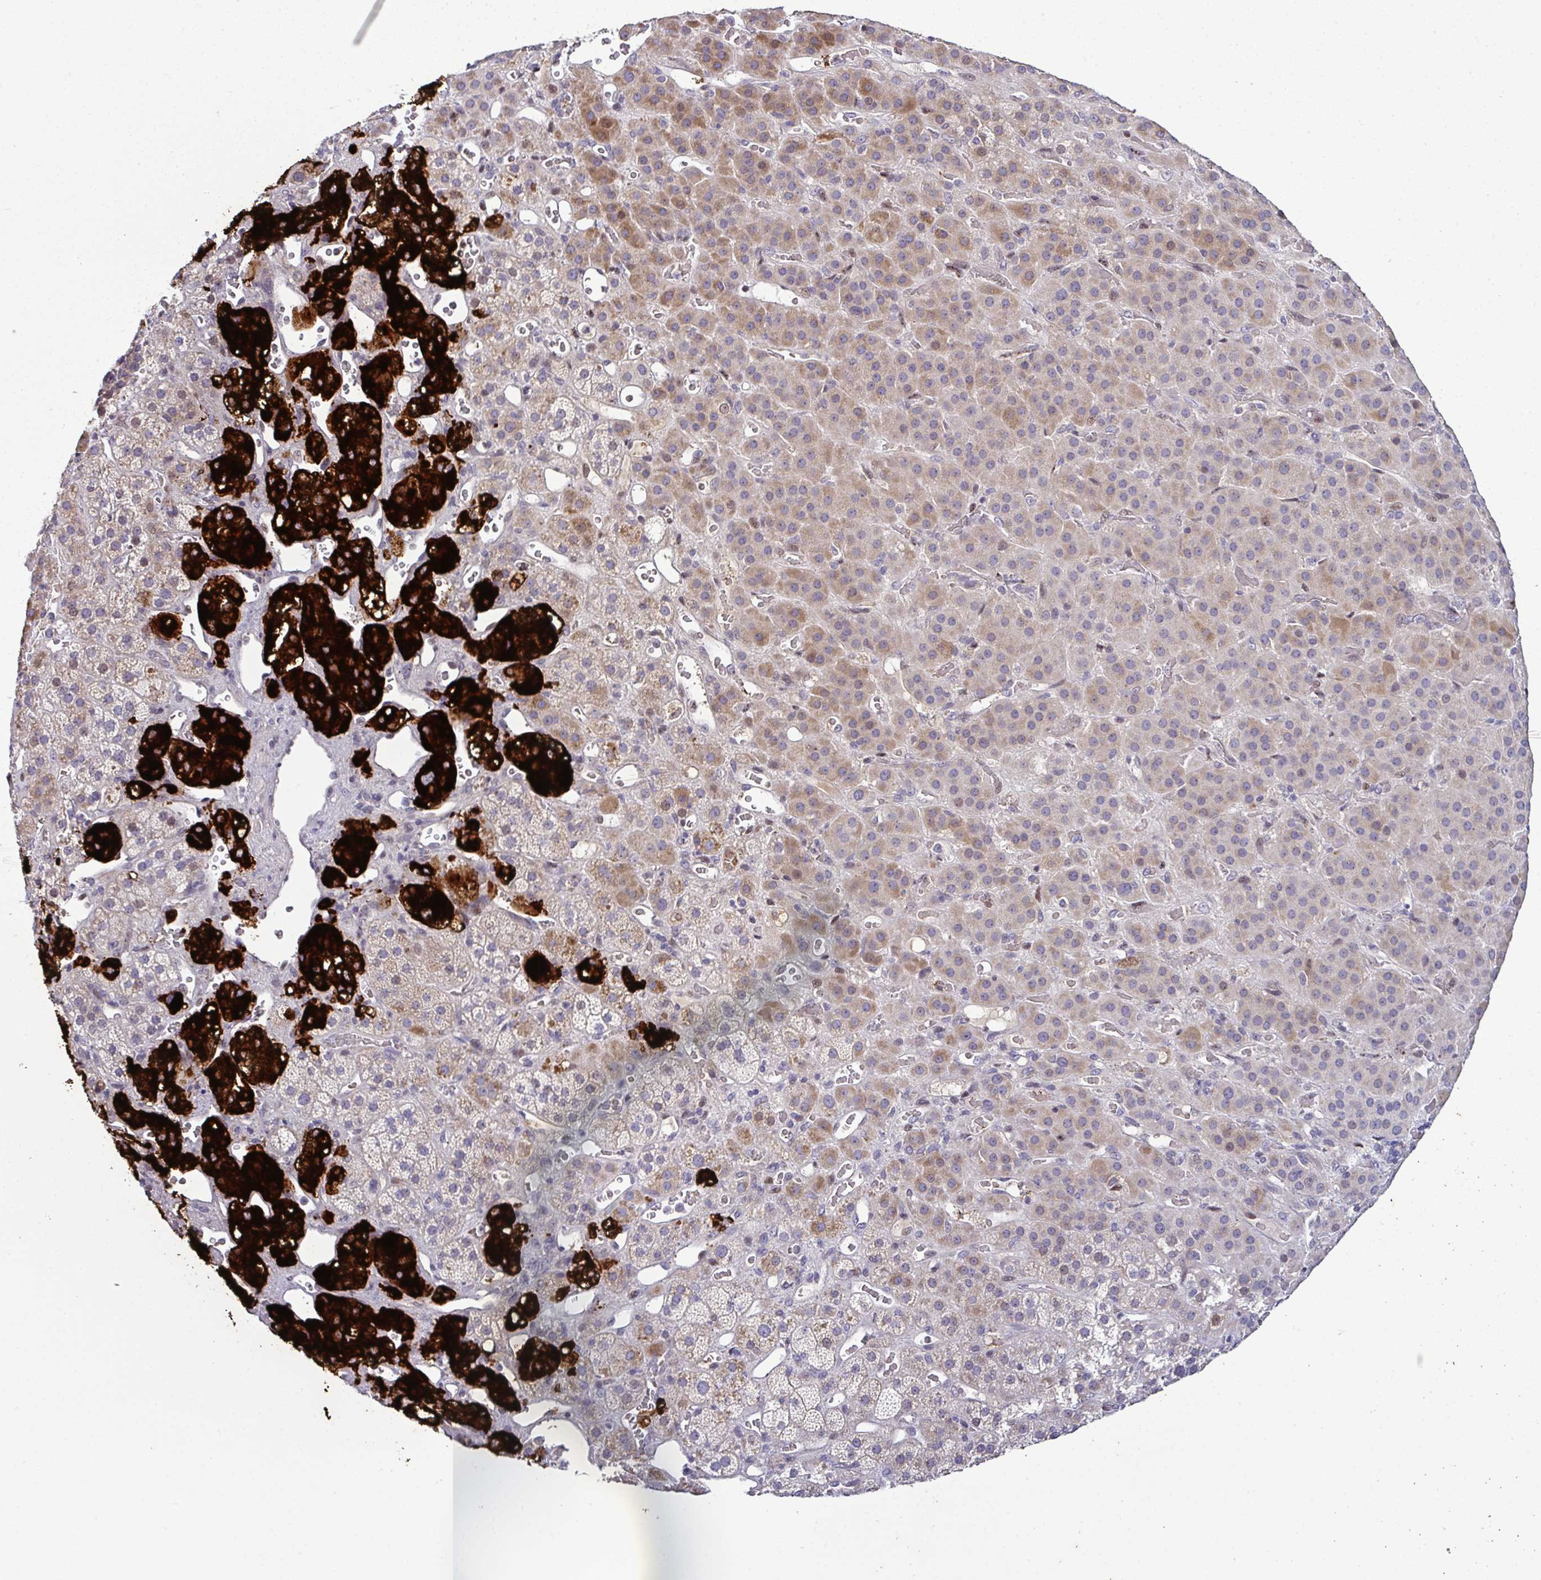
{"staining": {"intensity": "strong", "quantity": "<25%", "location": "cytoplasmic/membranous"}, "tissue": "adrenal gland", "cell_type": "Glandular cells", "image_type": "normal", "snomed": [{"axis": "morphology", "description": "Normal tissue, NOS"}, {"axis": "topography", "description": "Adrenal gland"}], "caption": "Immunohistochemical staining of benign adrenal gland shows medium levels of strong cytoplasmic/membranous expression in approximately <25% of glandular cells. The staining is performed using DAB brown chromogen to label protein expression. The nuclei are counter-stained blue using hematoxylin.", "gene": "ODF1", "patient": {"sex": "male", "age": 57}}